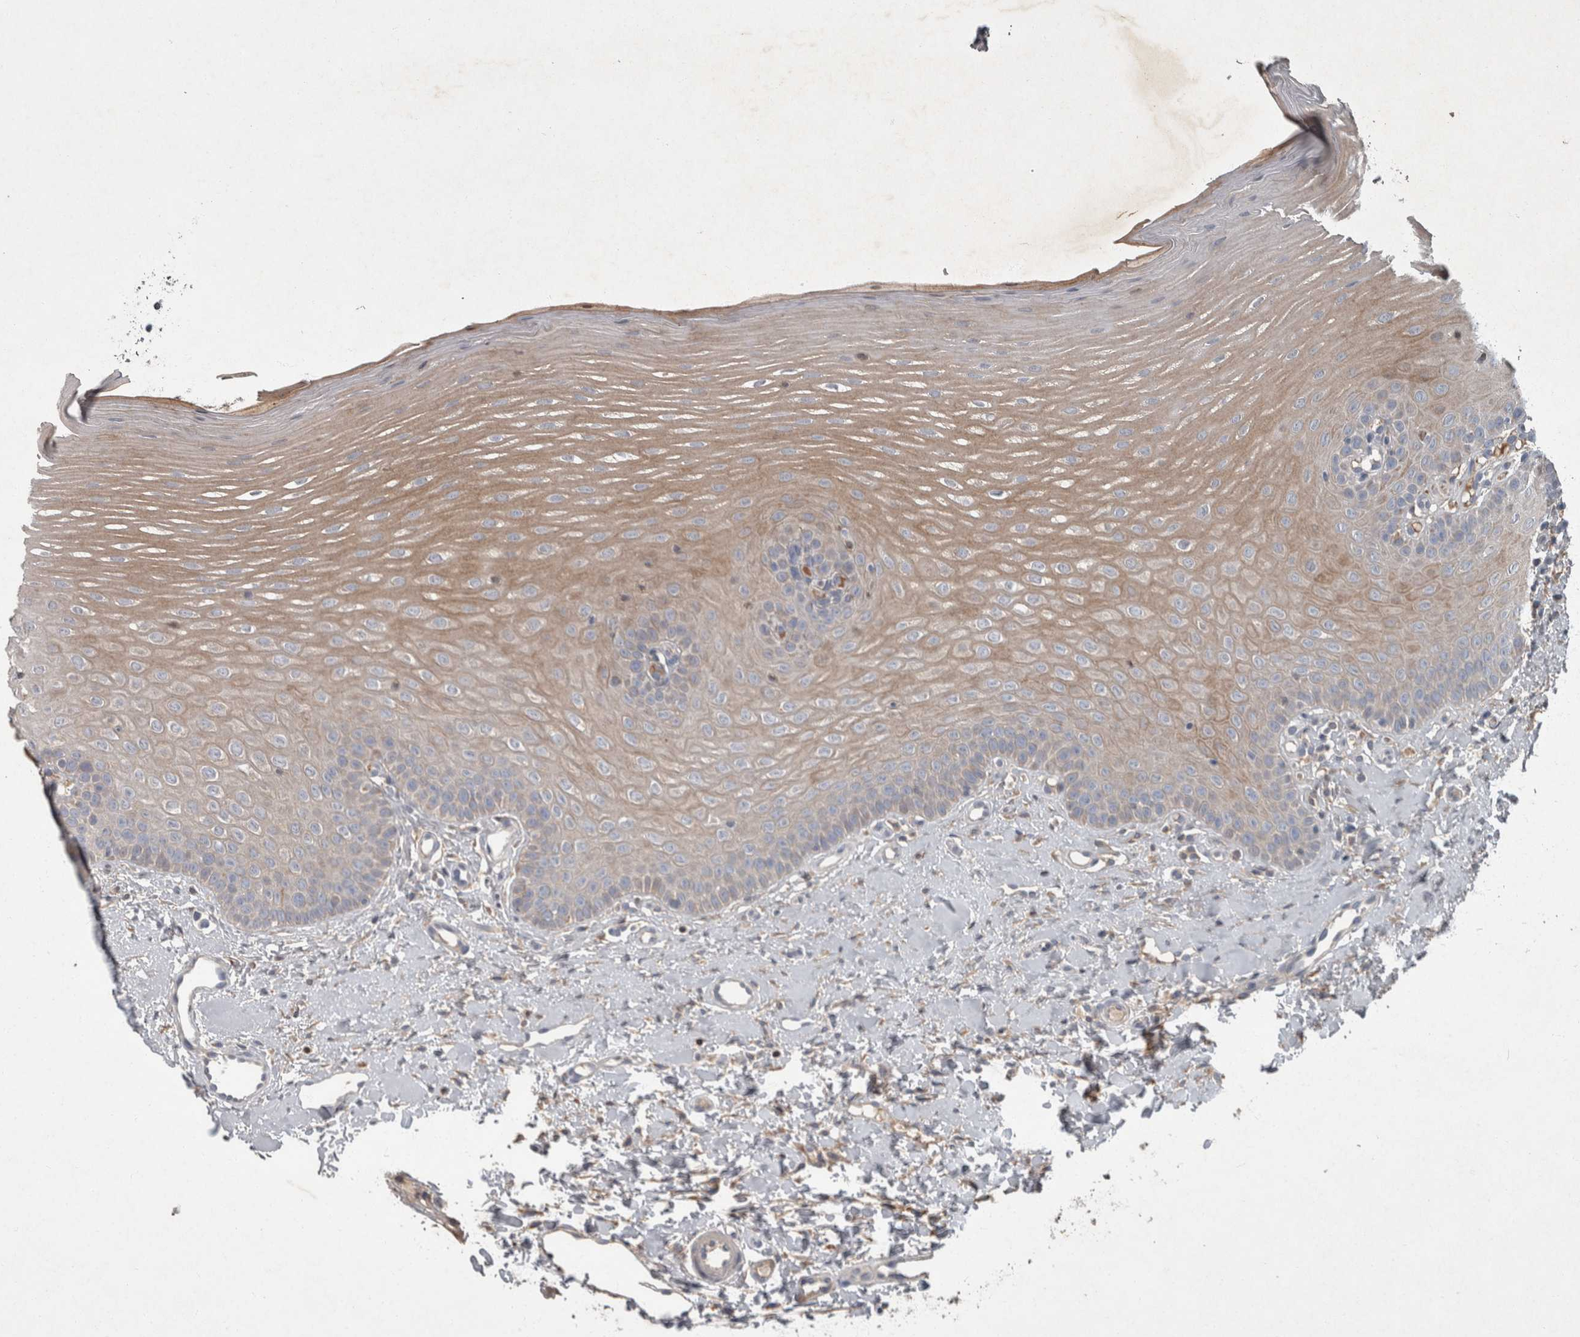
{"staining": {"intensity": "weak", "quantity": "25%-75%", "location": "cytoplasmic/membranous"}, "tissue": "oral mucosa", "cell_type": "Squamous epithelial cells", "image_type": "normal", "snomed": [{"axis": "morphology", "description": "Normal tissue, NOS"}, {"axis": "topography", "description": "Oral tissue"}], "caption": "Immunohistochemistry of normal oral mucosa shows low levels of weak cytoplasmic/membranous positivity in approximately 25%-75% of squamous epithelial cells.", "gene": "PPP1R3C", "patient": {"sex": "female", "age": 39}}